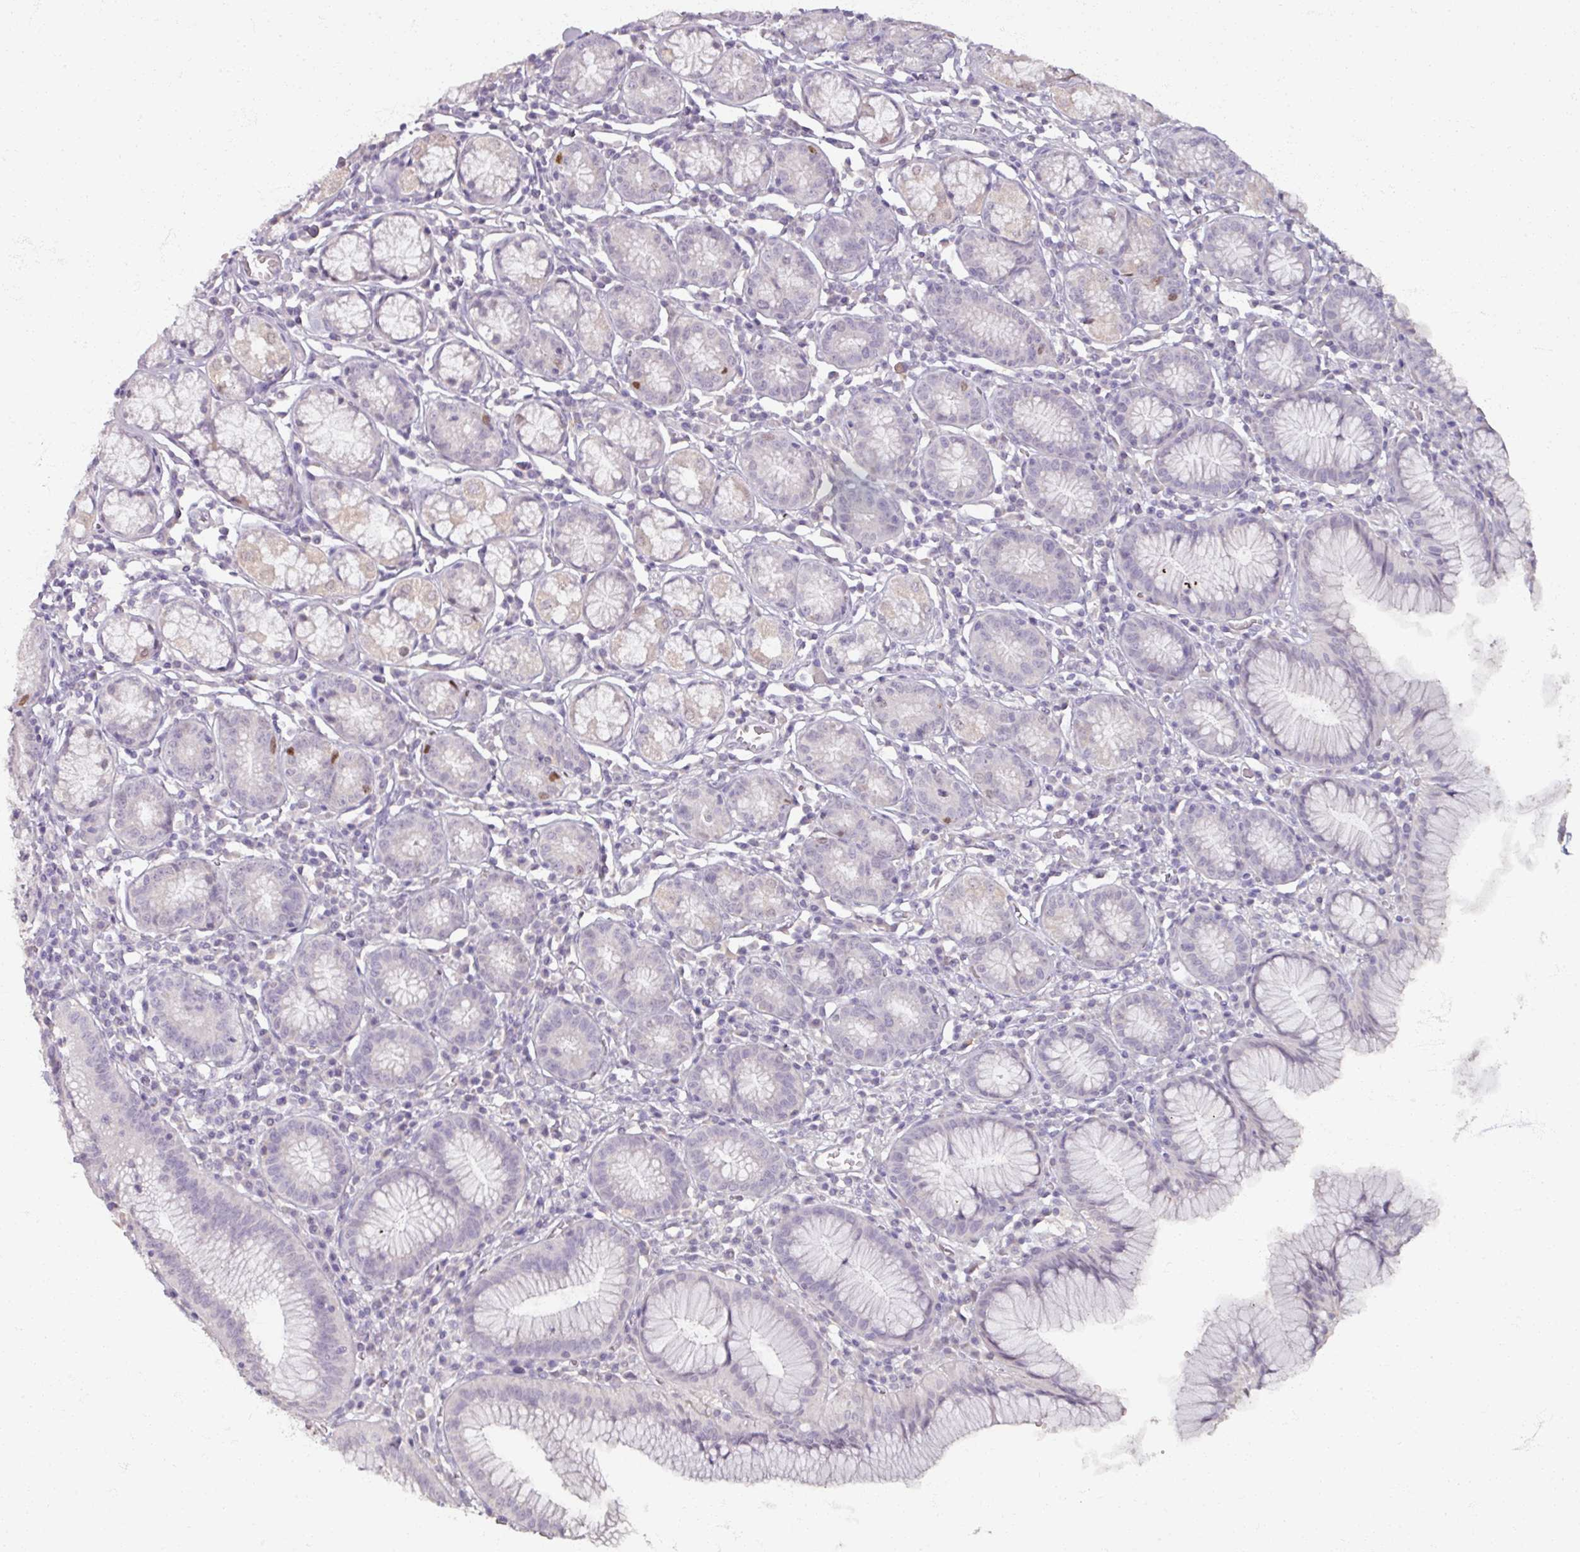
{"staining": {"intensity": "weak", "quantity": "25%-75%", "location": "cytoplasmic/membranous"}, "tissue": "stomach", "cell_type": "Glandular cells", "image_type": "normal", "snomed": [{"axis": "morphology", "description": "Normal tissue, NOS"}, {"axis": "topography", "description": "Stomach"}], "caption": "Immunohistochemical staining of normal human stomach exhibits low levels of weak cytoplasmic/membranous expression in approximately 25%-75% of glandular cells. (DAB IHC with brightfield microscopy, high magnification).", "gene": "SOX11", "patient": {"sex": "male", "age": 55}}